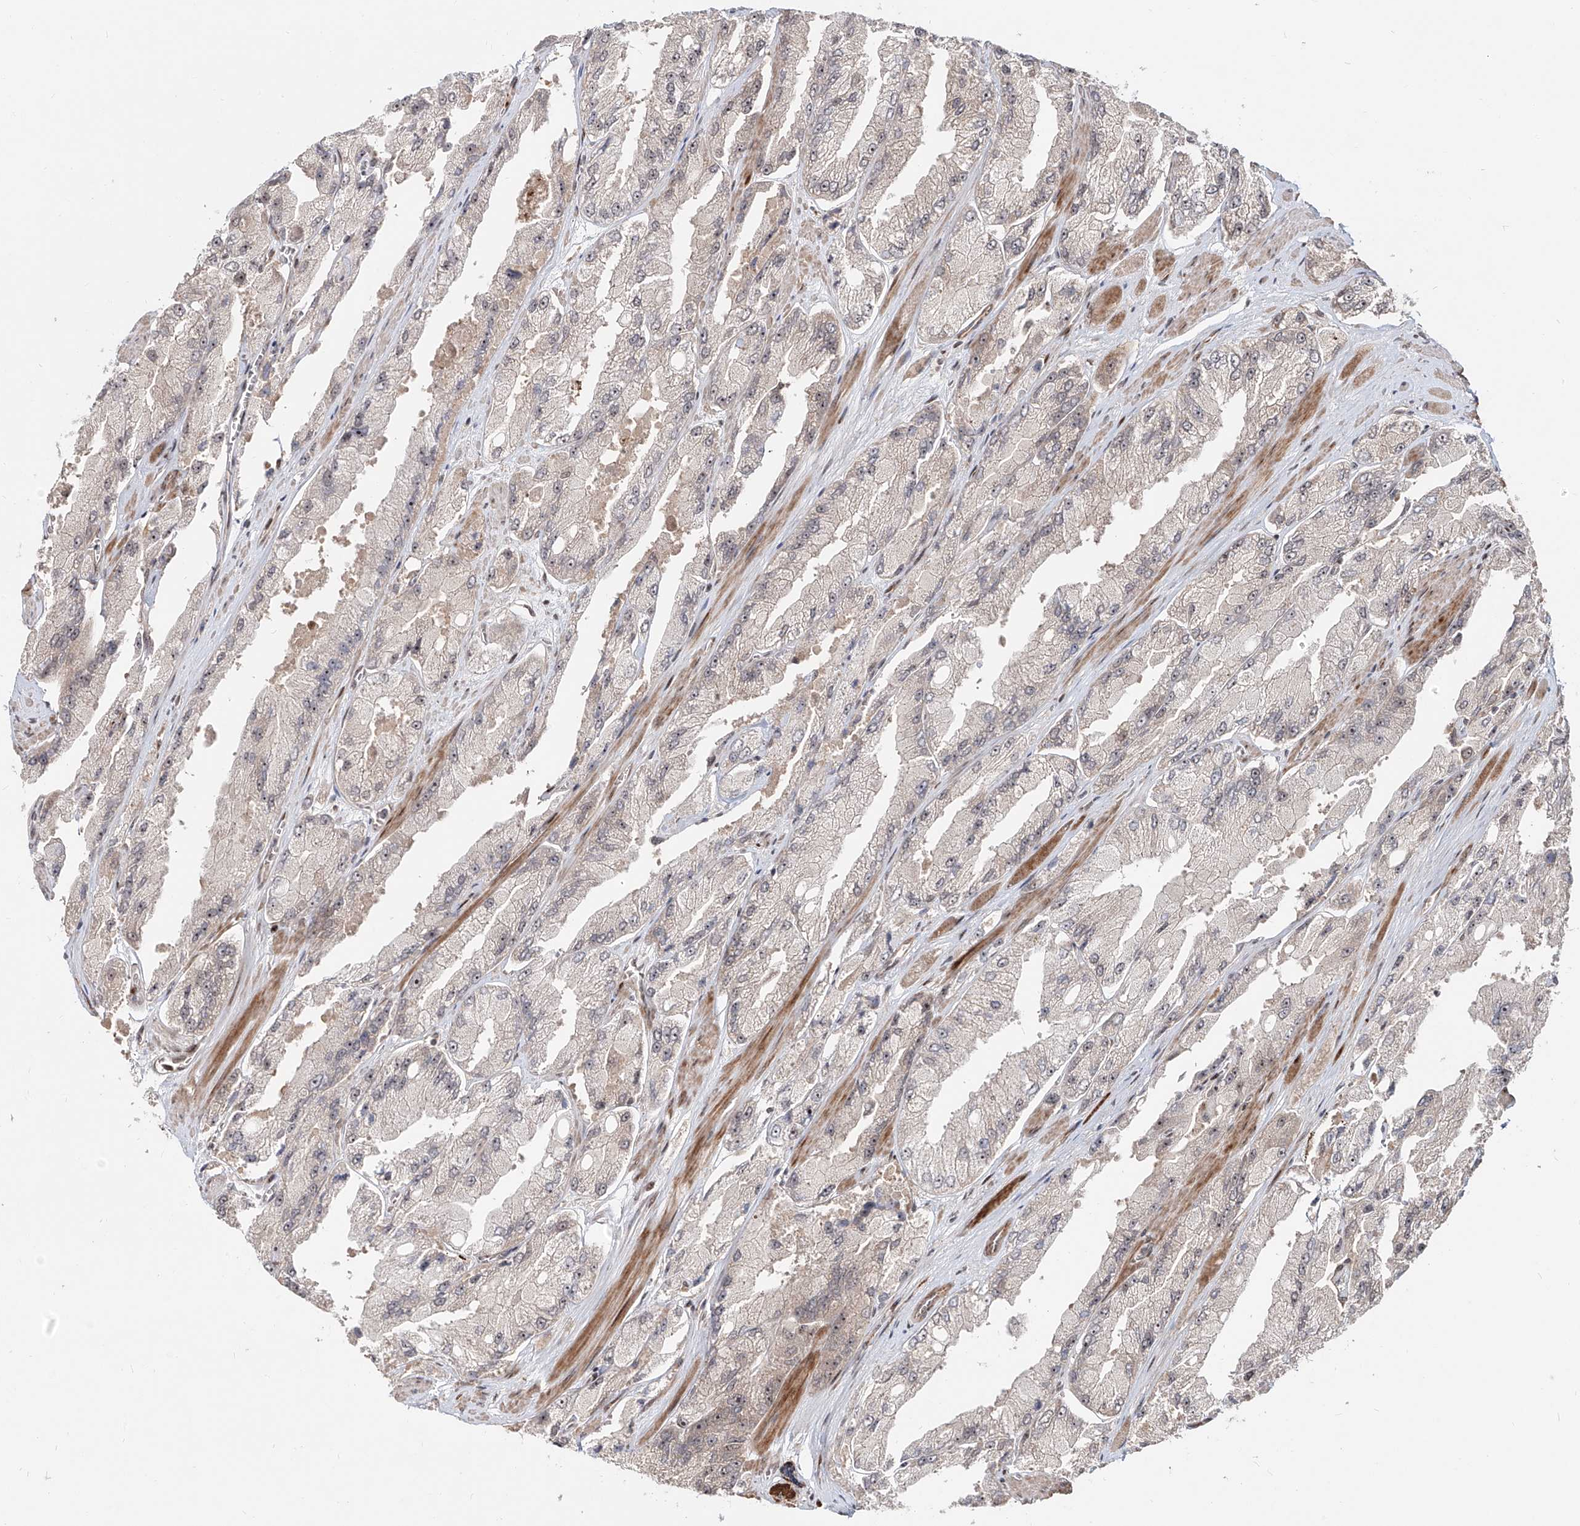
{"staining": {"intensity": "weak", "quantity": "<25%", "location": "nuclear"}, "tissue": "prostate cancer", "cell_type": "Tumor cells", "image_type": "cancer", "snomed": [{"axis": "morphology", "description": "Adenocarcinoma, High grade"}, {"axis": "topography", "description": "Prostate"}], "caption": "Tumor cells are negative for protein expression in human prostate high-grade adenocarcinoma. Brightfield microscopy of immunohistochemistry (IHC) stained with DAB (3,3'-diaminobenzidine) (brown) and hematoxylin (blue), captured at high magnification.", "gene": "ZNF710", "patient": {"sex": "male", "age": 58}}